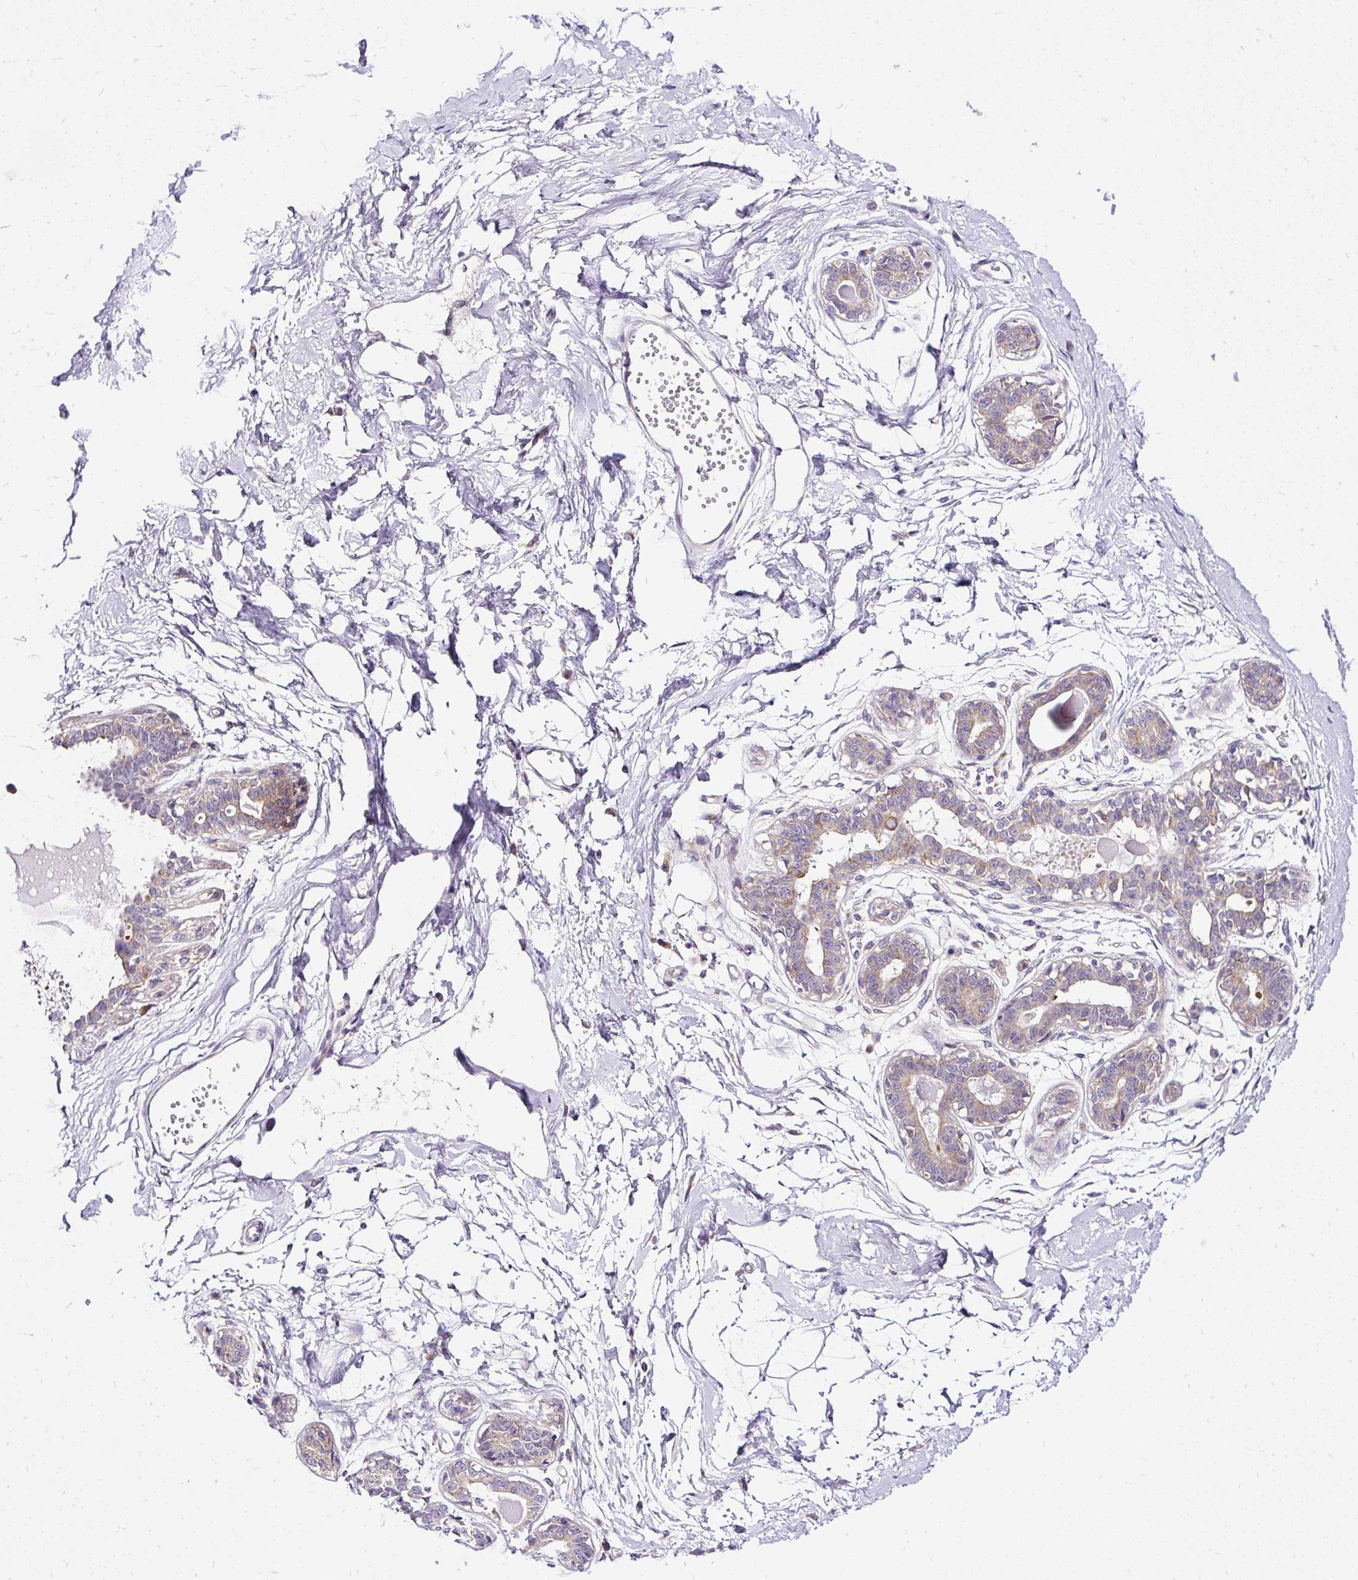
{"staining": {"intensity": "negative", "quantity": "none", "location": "none"}, "tissue": "breast", "cell_type": "Adipocytes", "image_type": "normal", "snomed": [{"axis": "morphology", "description": "Normal tissue, NOS"}, {"axis": "topography", "description": "Breast"}], "caption": "Immunohistochemistry micrograph of benign breast: breast stained with DAB shows no significant protein staining in adipocytes.", "gene": "AMFR", "patient": {"sex": "female", "age": 45}}